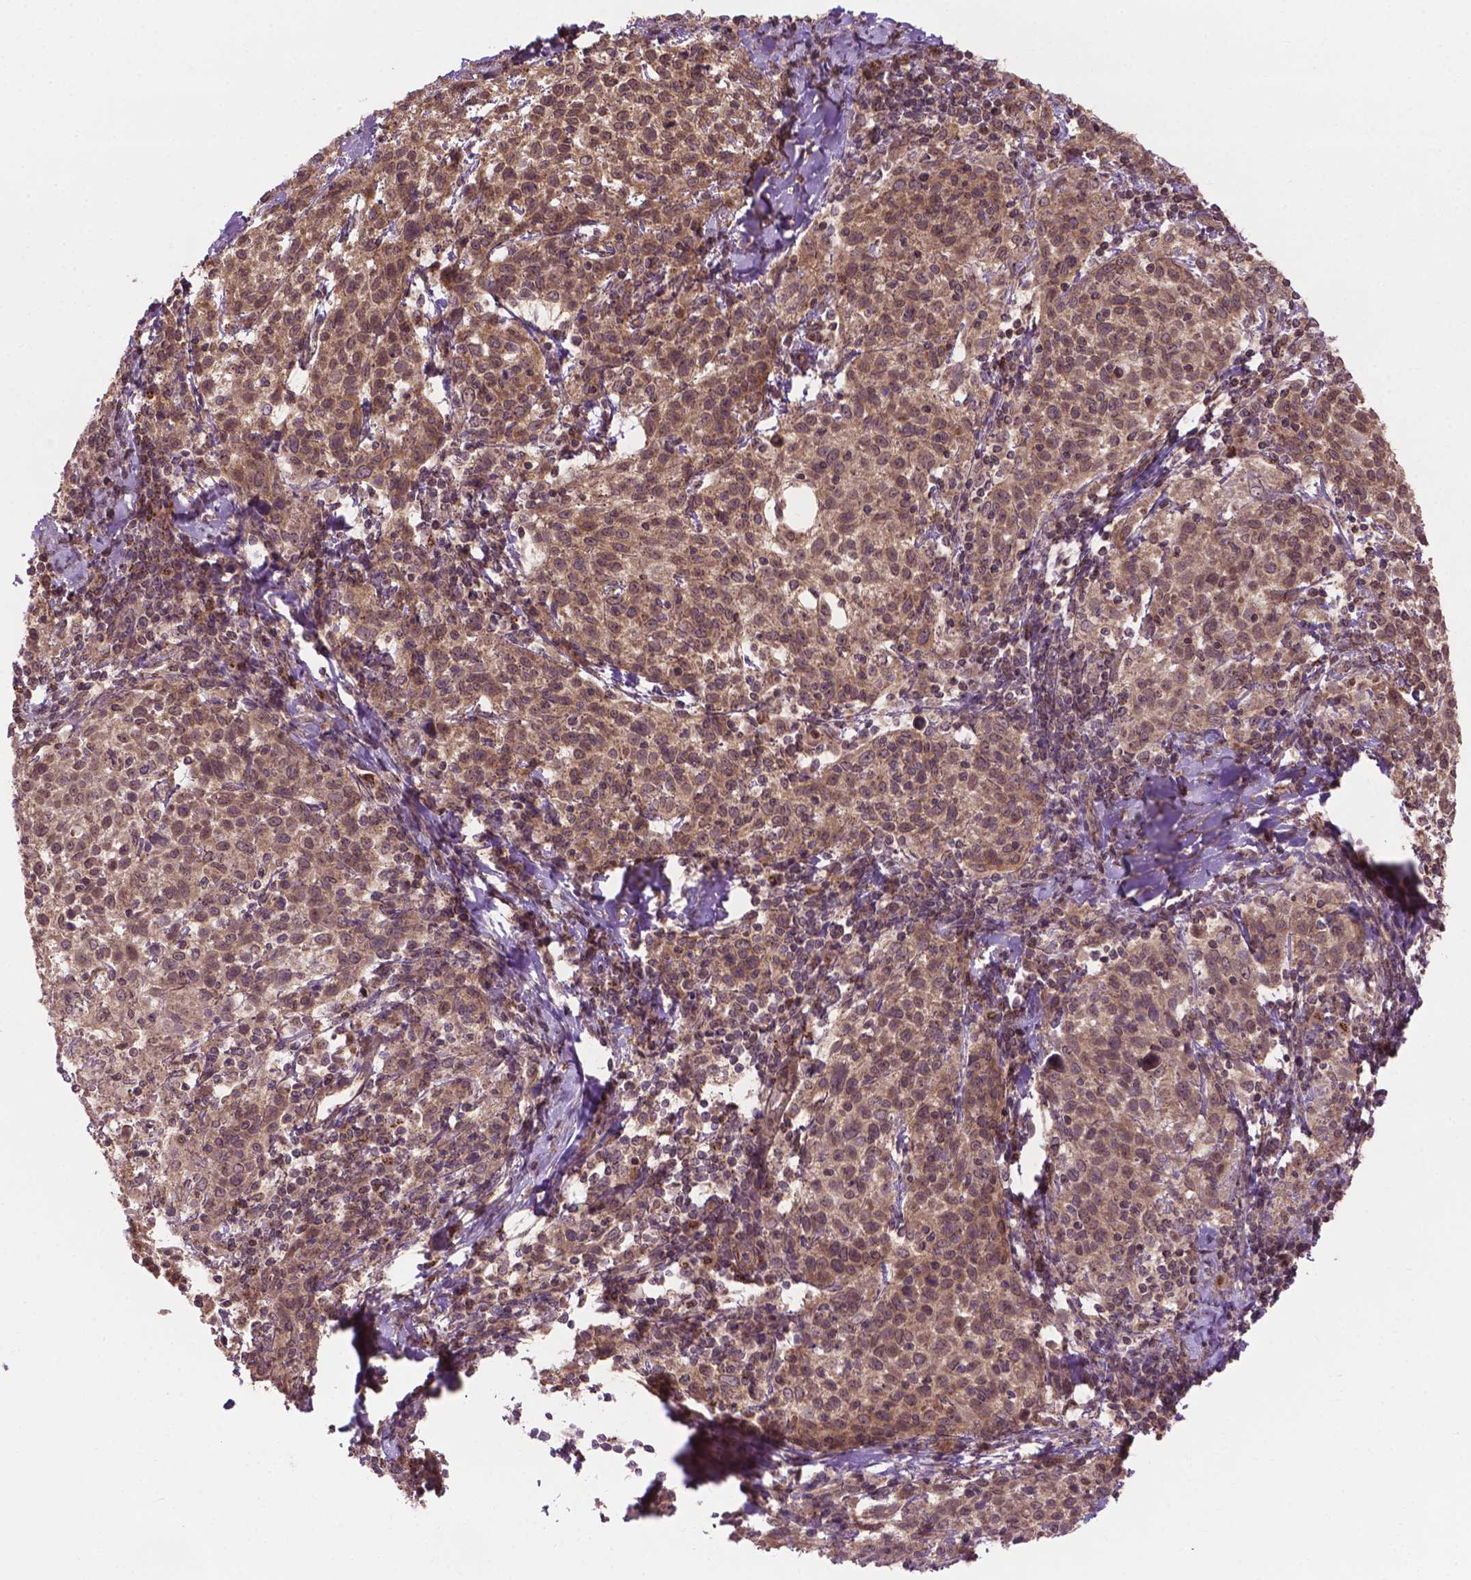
{"staining": {"intensity": "moderate", "quantity": ">75%", "location": "cytoplasmic/membranous"}, "tissue": "cervical cancer", "cell_type": "Tumor cells", "image_type": "cancer", "snomed": [{"axis": "morphology", "description": "Squamous cell carcinoma, NOS"}, {"axis": "topography", "description": "Cervix"}], "caption": "Immunohistochemical staining of human cervical cancer exhibits moderate cytoplasmic/membranous protein positivity in approximately >75% of tumor cells. The staining is performed using DAB brown chromogen to label protein expression. The nuclei are counter-stained blue using hematoxylin.", "gene": "PPP1CB", "patient": {"sex": "female", "age": 61}}